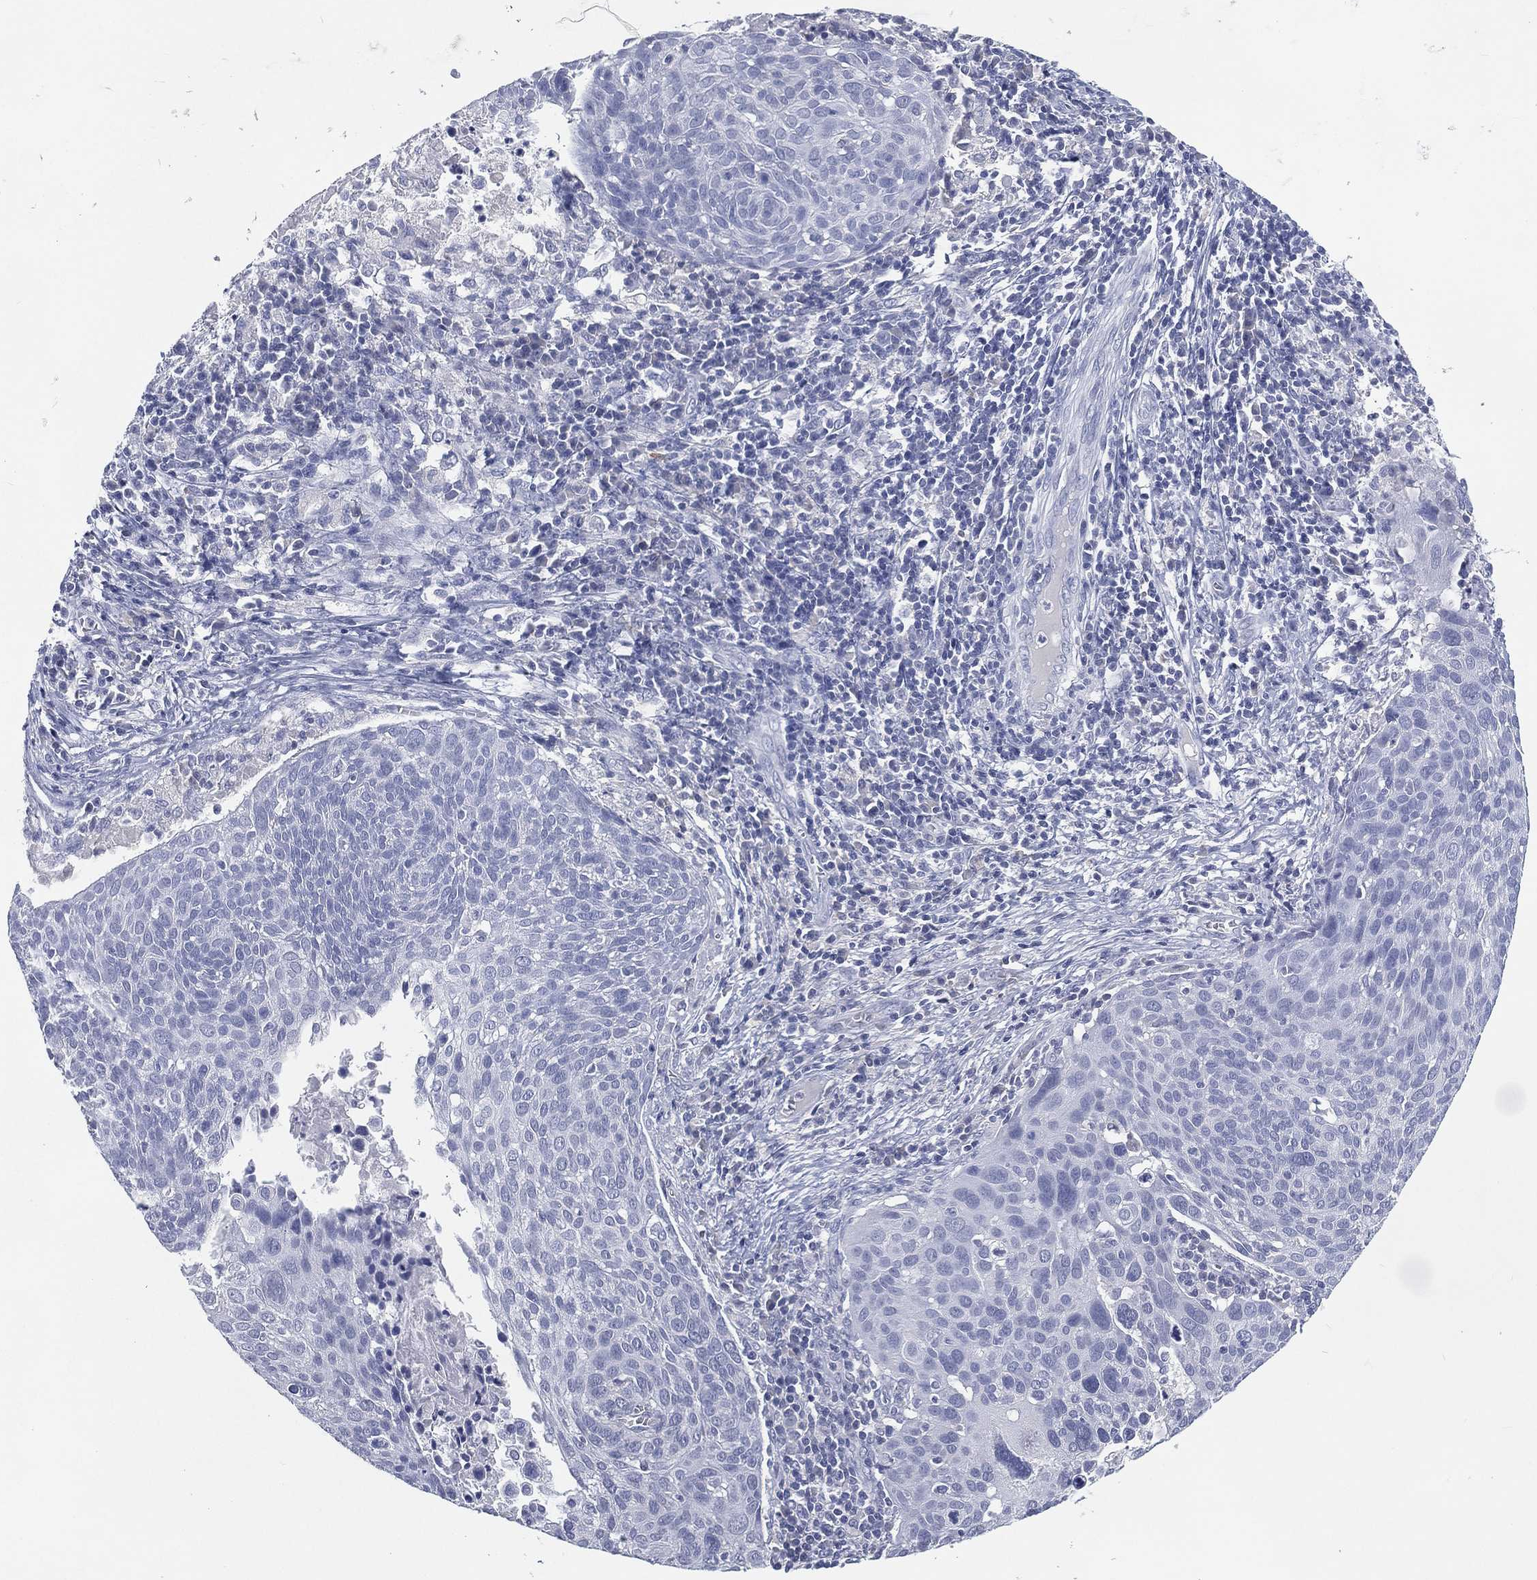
{"staining": {"intensity": "negative", "quantity": "none", "location": "none"}, "tissue": "cervical cancer", "cell_type": "Tumor cells", "image_type": "cancer", "snomed": [{"axis": "morphology", "description": "Squamous cell carcinoma, NOS"}, {"axis": "topography", "description": "Cervix"}], "caption": "High power microscopy image of an immunohistochemistry micrograph of squamous cell carcinoma (cervical), revealing no significant staining in tumor cells.", "gene": "KRT35", "patient": {"sex": "female", "age": 39}}